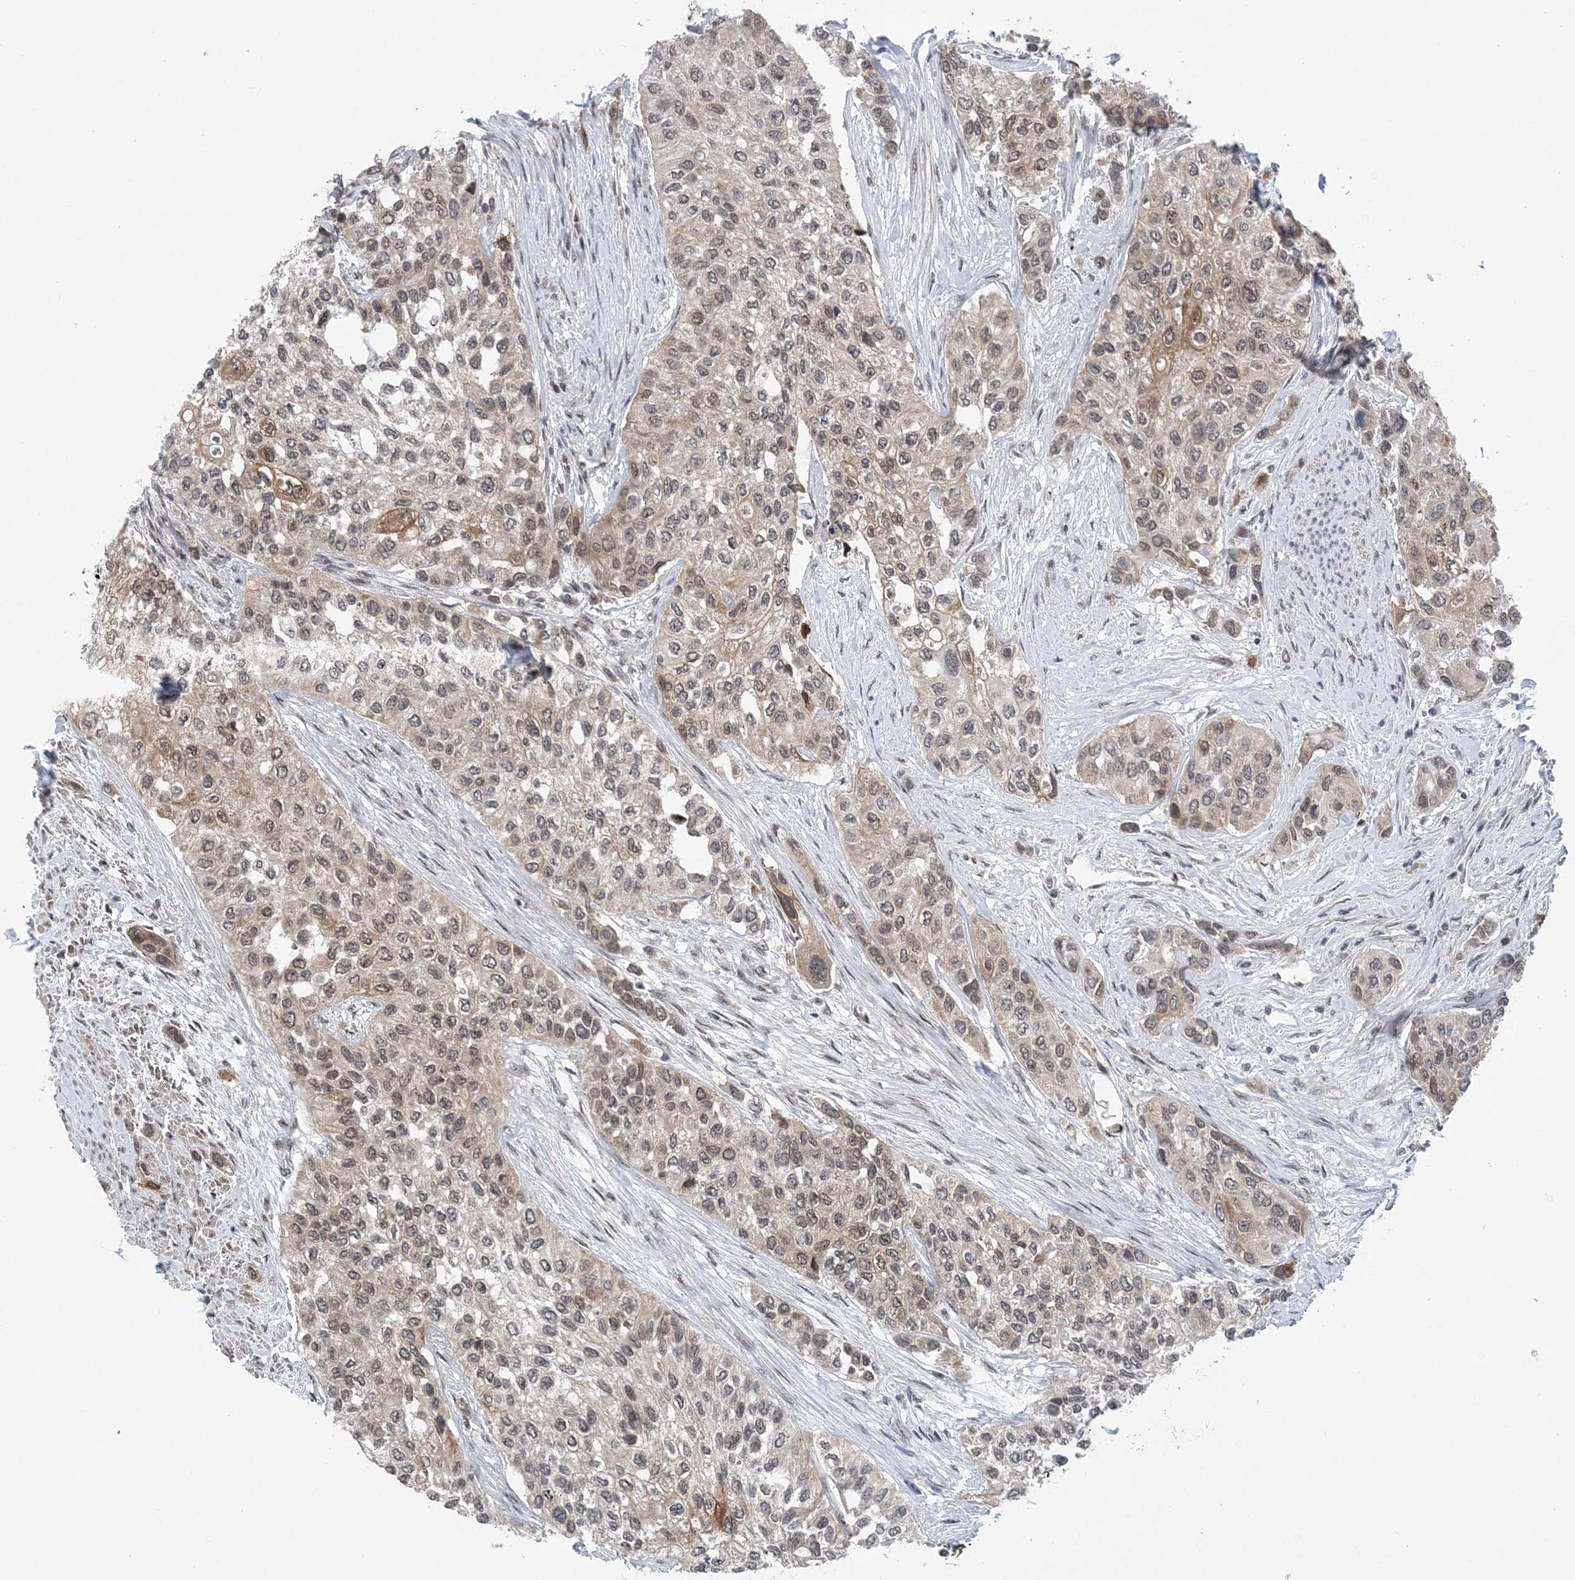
{"staining": {"intensity": "moderate", "quantity": ">75%", "location": "cytoplasmic/membranous,nuclear"}, "tissue": "urothelial cancer", "cell_type": "Tumor cells", "image_type": "cancer", "snomed": [{"axis": "morphology", "description": "Normal tissue, NOS"}, {"axis": "morphology", "description": "Urothelial carcinoma, High grade"}, {"axis": "topography", "description": "Vascular tissue"}, {"axis": "topography", "description": "Urinary bladder"}], "caption": "Immunohistochemistry (IHC) of urothelial cancer shows medium levels of moderate cytoplasmic/membranous and nuclear positivity in about >75% of tumor cells.", "gene": "CCDC152", "patient": {"sex": "female", "age": 56}}